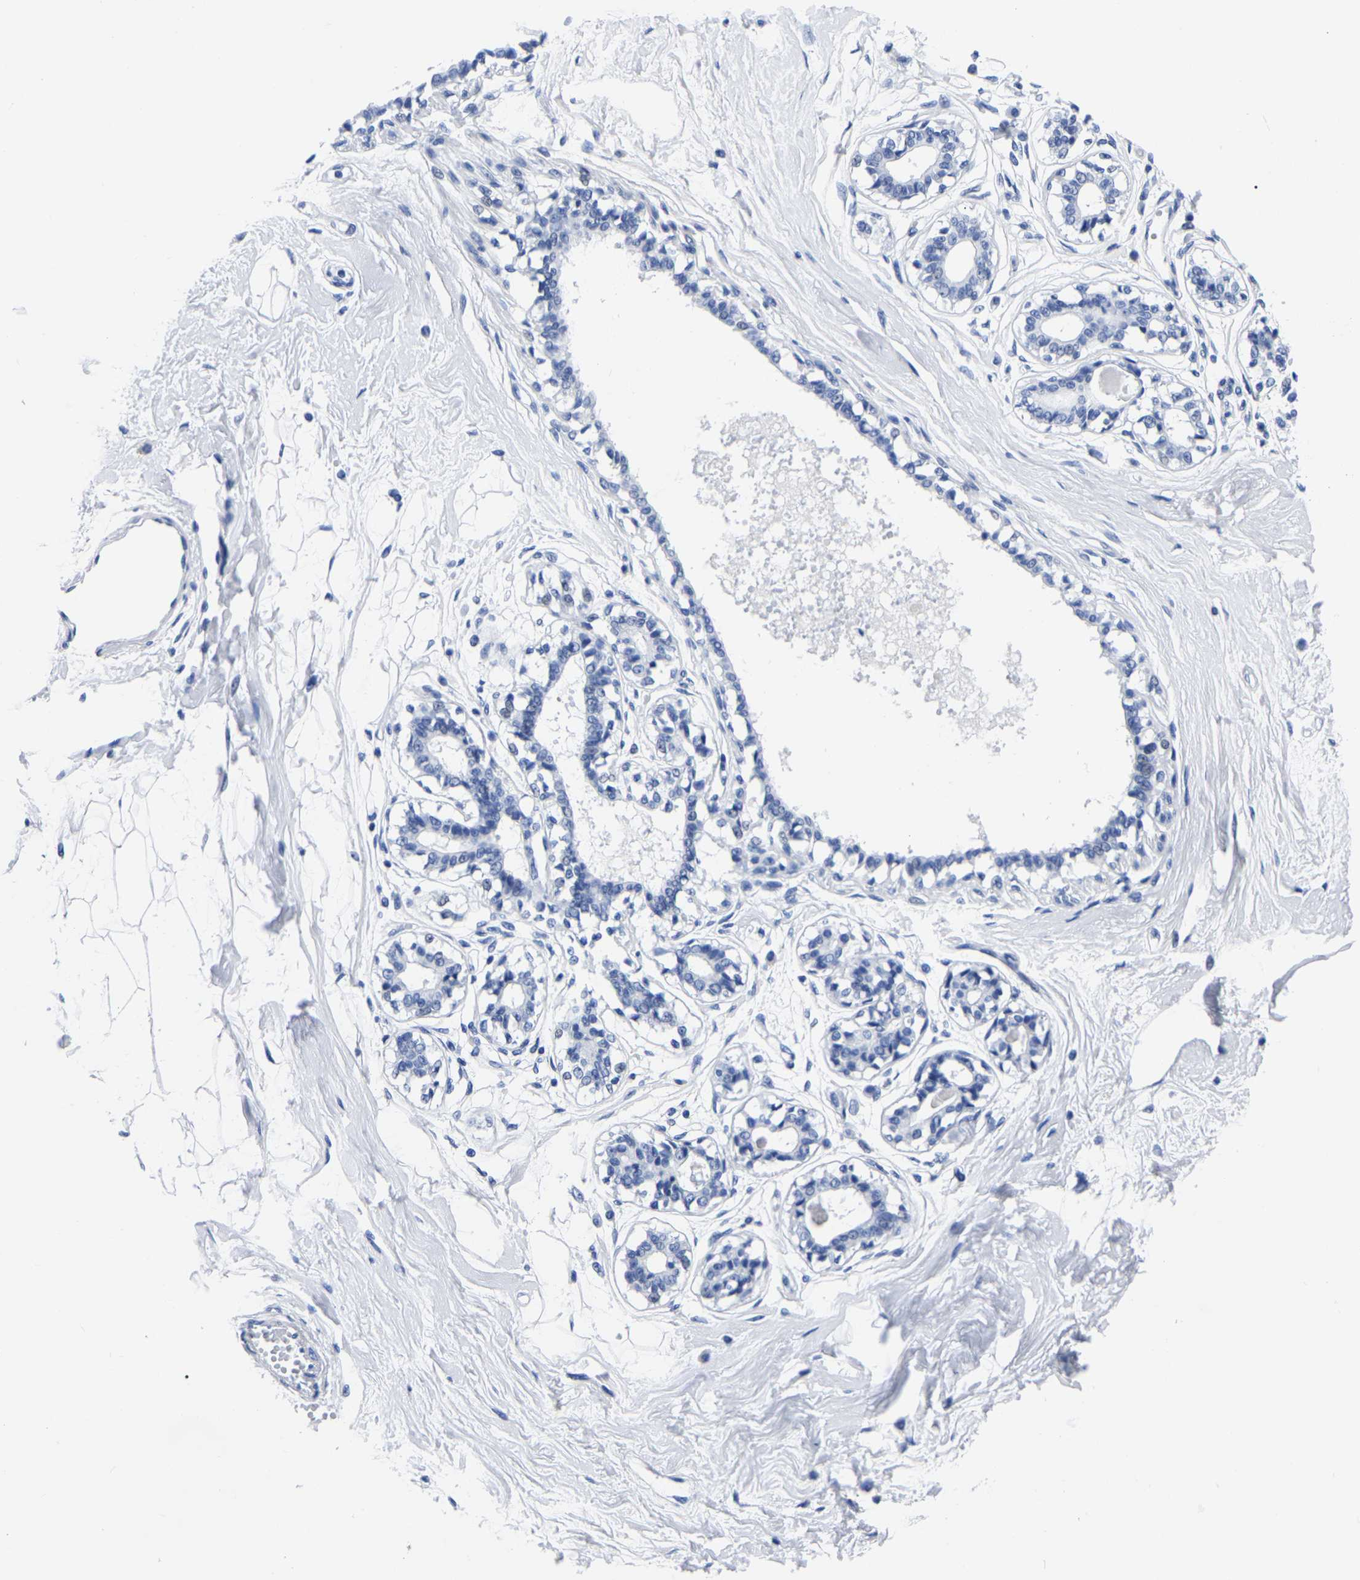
{"staining": {"intensity": "negative", "quantity": "none", "location": "none"}, "tissue": "breast", "cell_type": "Adipocytes", "image_type": "normal", "snomed": [{"axis": "morphology", "description": "Normal tissue, NOS"}, {"axis": "topography", "description": "Breast"}], "caption": "The photomicrograph exhibits no staining of adipocytes in unremarkable breast.", "gene": "IMPG2", "patient": {"sex": "female", "age": 45}}